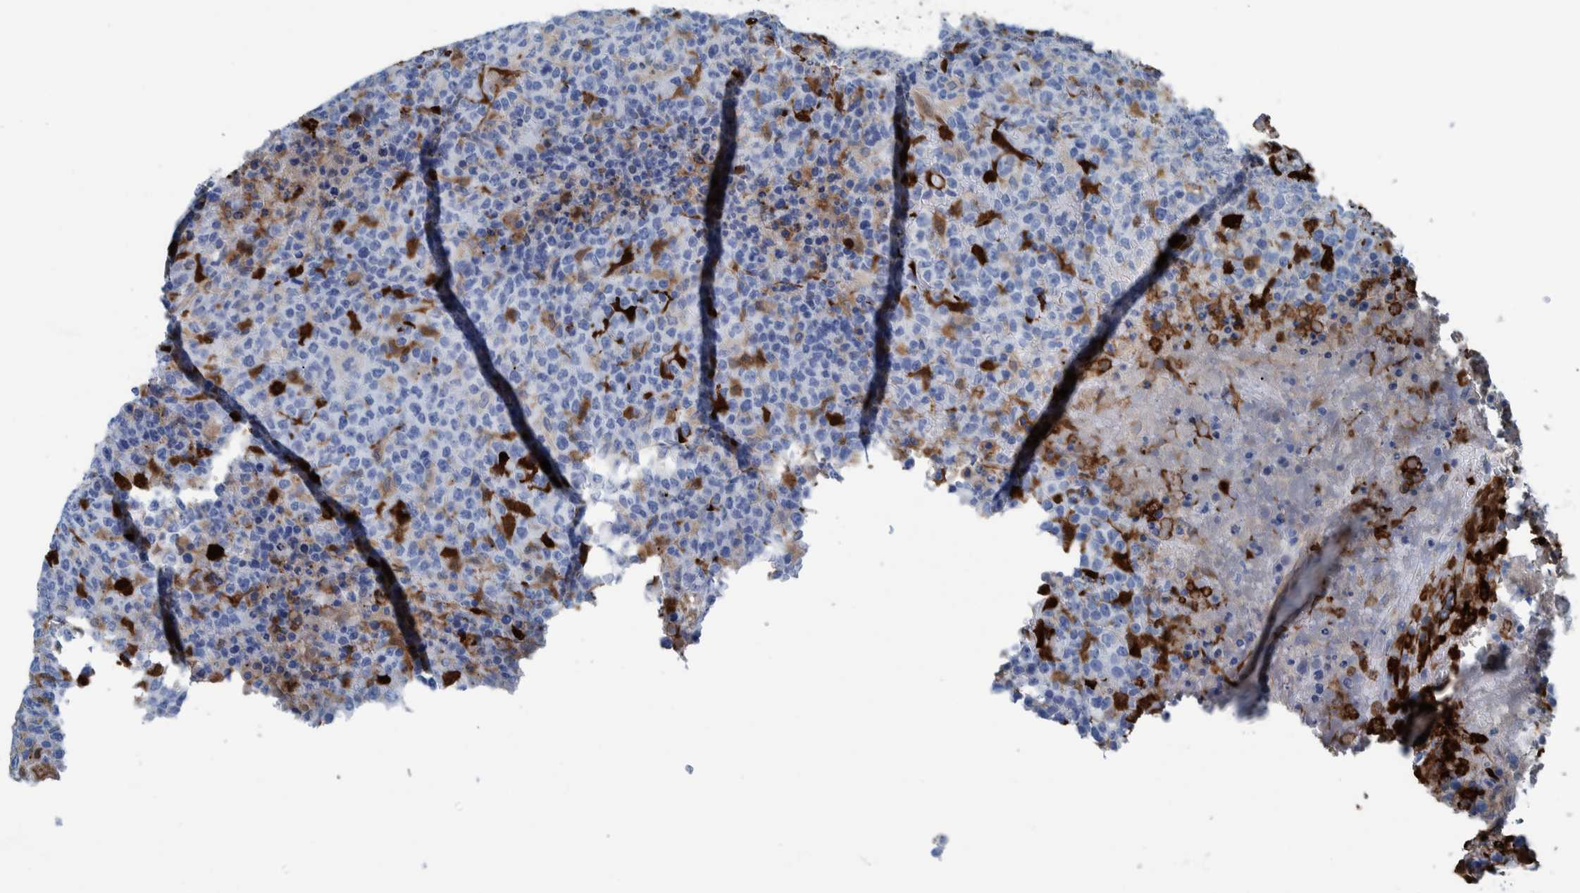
{"staining": {"intensity": "negative", "quantity": "none", "location": "none"}, "tissue": "lymphoma", "cell_type": "Tumor cells", "image_type": "cancer", "snomed": [{"axis": "morphology", "description": "Malignant lymphoma, non-Hodgkin's type, High grade"}, {"axis": "topography", "description": "Lymph node"}], "caption": "This is an immunohistochemistry (IHC) photomicrograph of human high-grade malignant lymphoma, non-Hodgkin's type. There is no staining in tumor cells.", "gene": "IDO1", "patient": {"sex": "male", "age": 13}}